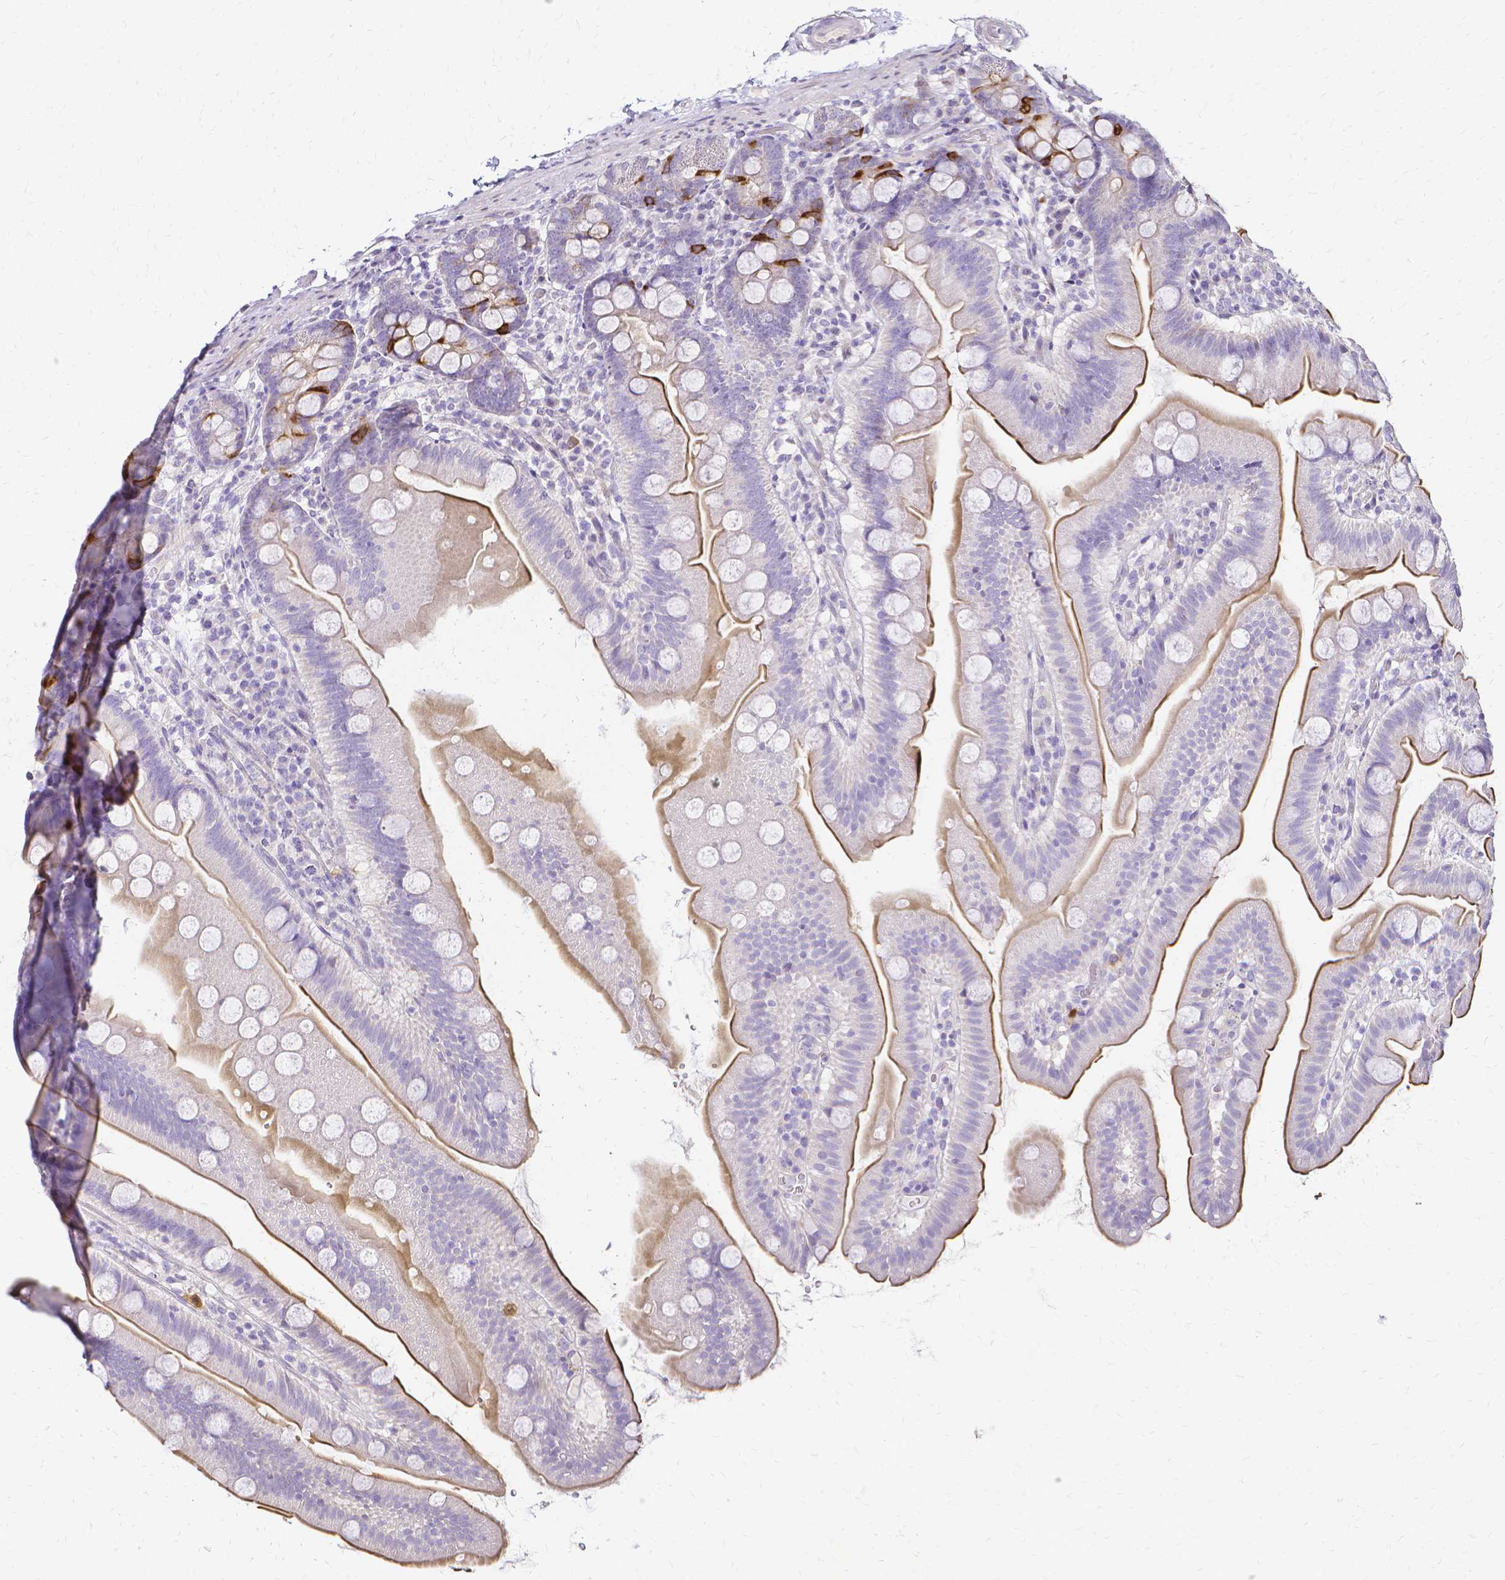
{"staining": {"intensity": "strong", "quantity": "<25%", "location": "cytoplasmic/membranous"}, "tissue": "small intestine", "cell_type": "Glandular cells", "image_type": "normal", "snomed": [{"axis": "morphology", "description": "Normal tissue, NOS"}, {"axis": "topography", "description": "Small intestine"}], "caption": "Glandular cells reveal medium levels of strong cytoplasmic/membranous staining in about <25% of cells in normal human small intestine. Immunohistochemistry stains the protein of interest in brown and the nuclei are stained blue.", "gene": "CCNB1", "patient": {"sex": "female", "age": 68}}